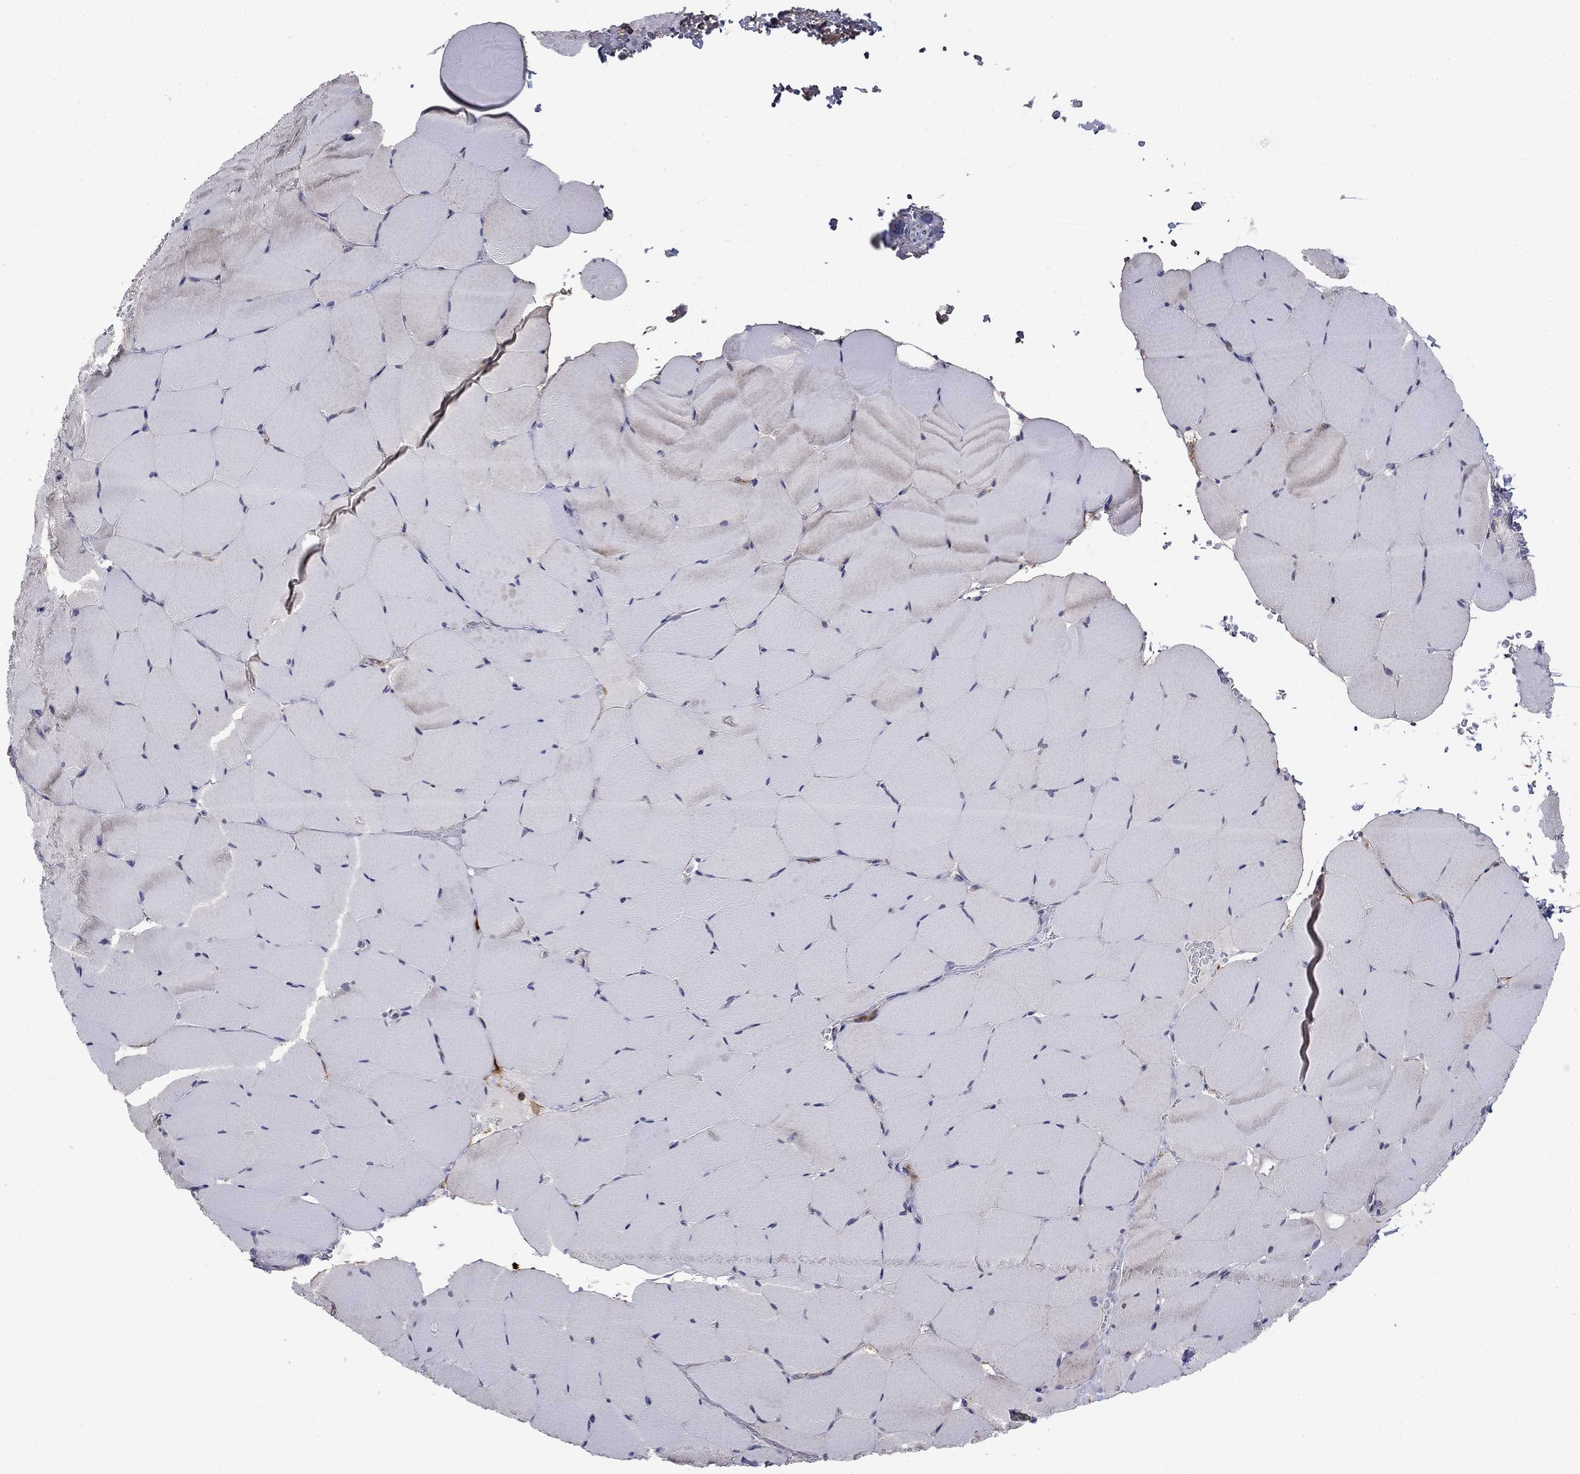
{"staining": {"intensity": "negative", "quantity": "none", "location": "none"}, "tissue": "skeletal muscle", "cell_type": "Myocytes", "image_type": "normal", "snomed": [{"axis": "morphology", "description": "Normal tissue, NOS"}, {"axis": "topography", "description": "Skeletal muscle"}], "caption": "Immunohistochemical staining of benign human skeletal muscle shows no significant staining in myocytes.", "gene": "DOP1B", "patient": {"sex": "female", "age": 37}}